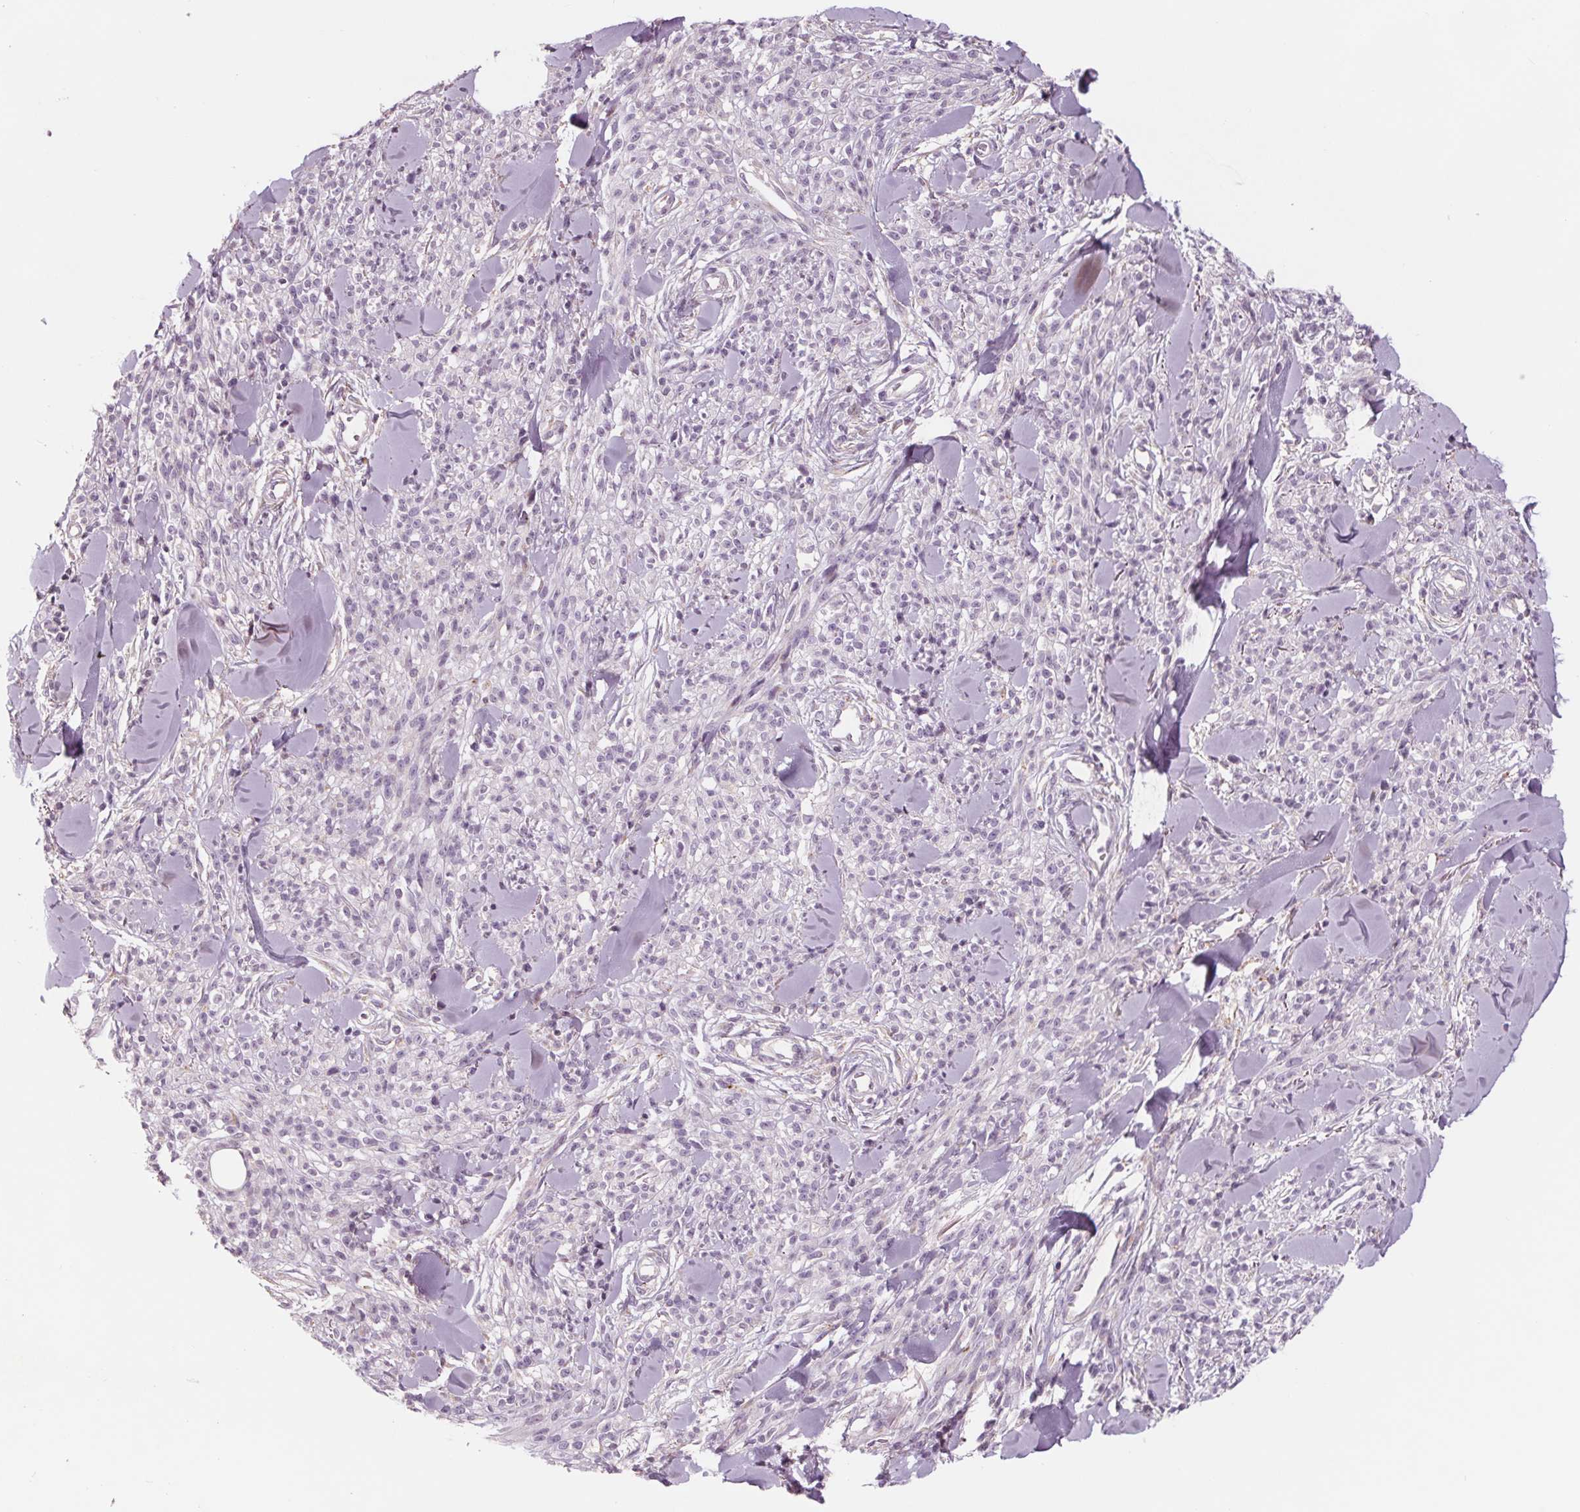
{"staining": {"intensity": "negative", "quantity": "none", "location": "none"}, "tissue": "melanoma", "cell_type": "Tumor cells", "image_type": "cancer", "snomed": [{"axis": "morphology", "description": "Malignant melanoma, NOS"}, {"axis": "topography", "description": "Skin"}, {"axis": "topography", "description": "Skin of trunk"}], "caption": "Tumor cells show no significant protein expression in melanoma. (DAB (3,3'-diaminobenzidine) immunohistochemistry (IHC), high magnification).", "gene": "SAMD5", "patient": {"sex": "male", "age": 74}}